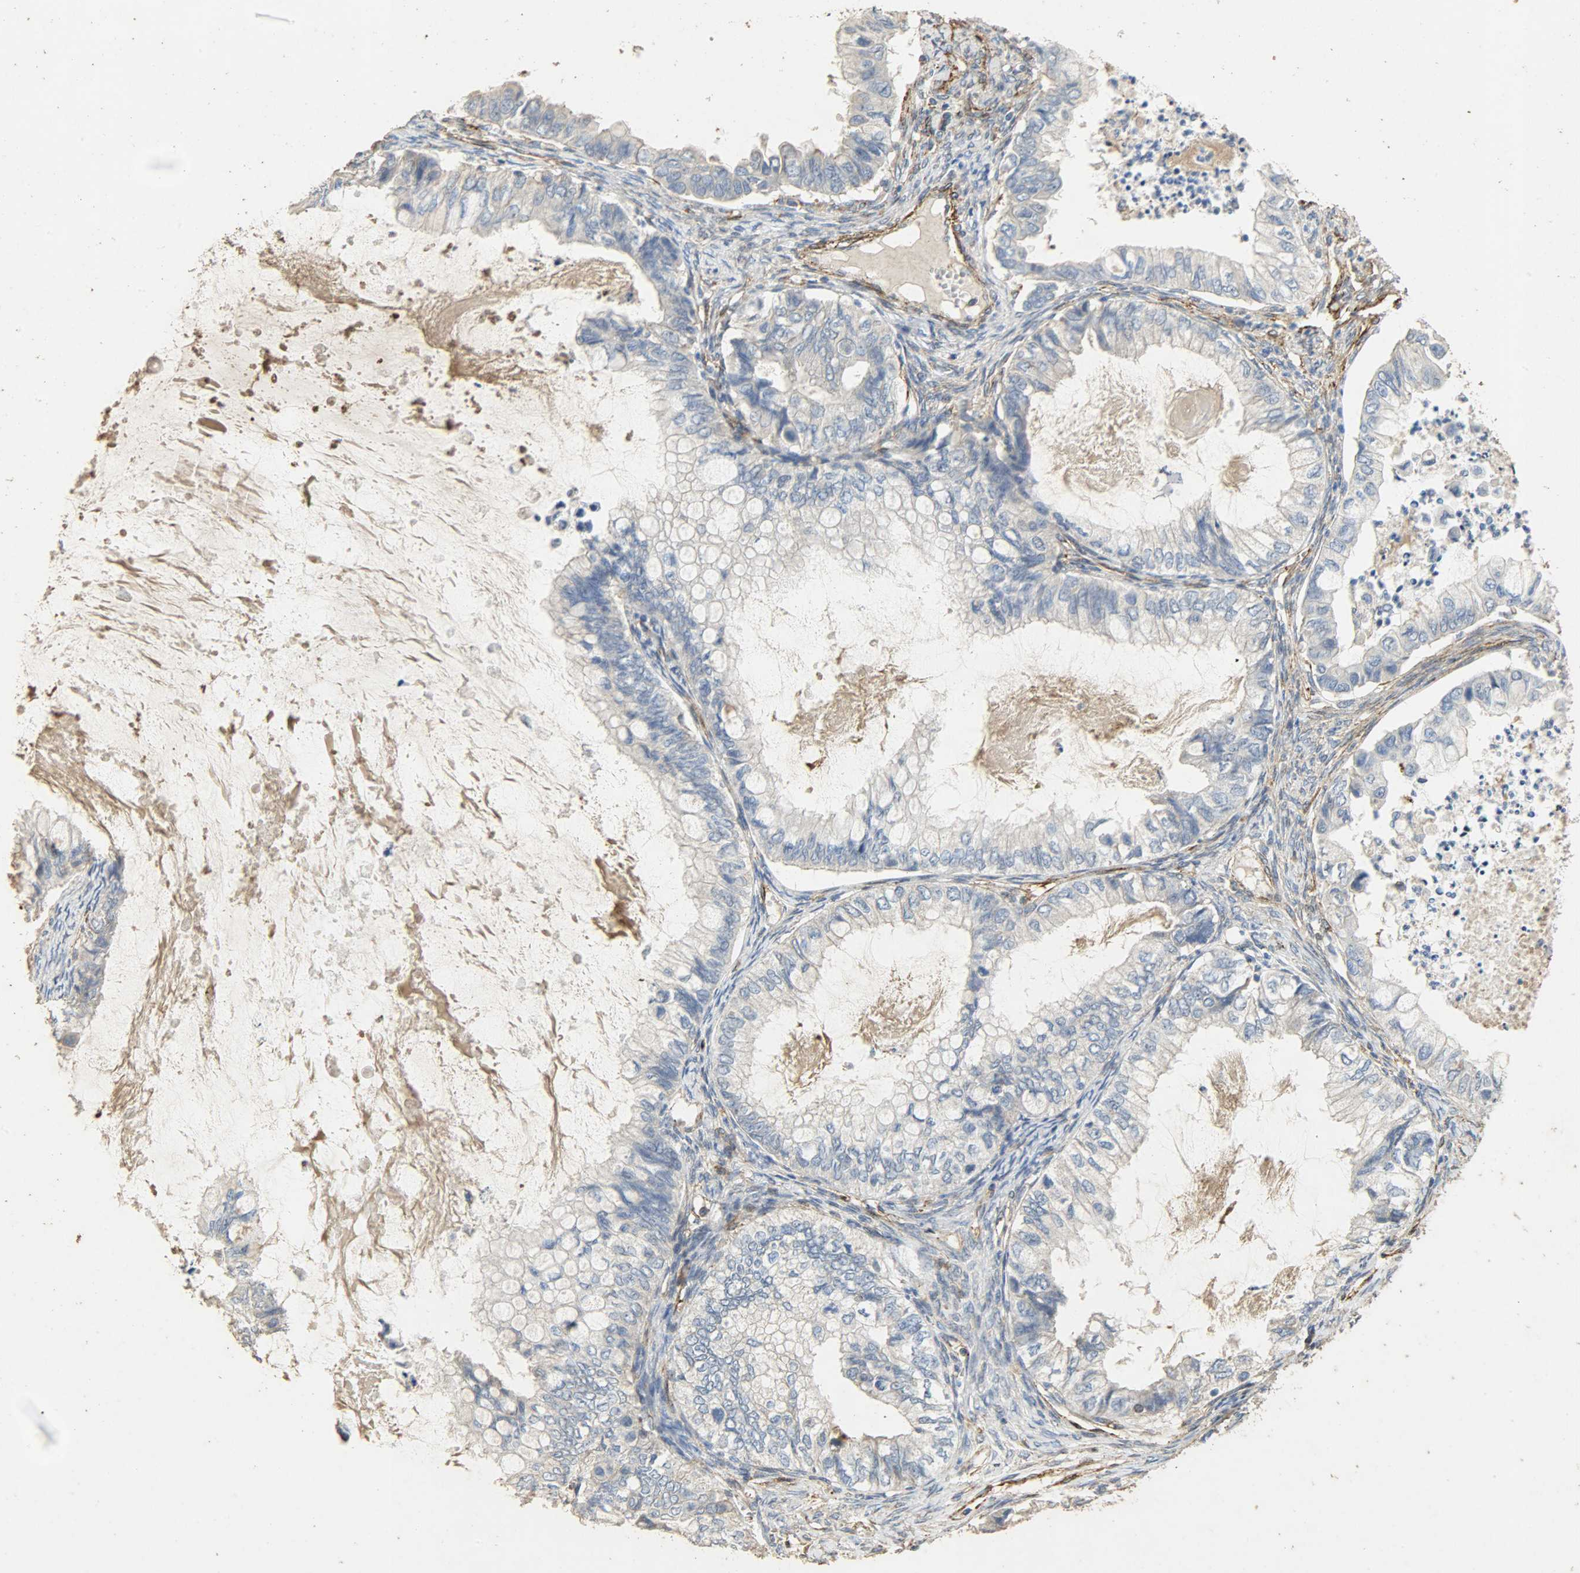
{"staining": {"intensity": "negative", "quantity": "none", "location": "none"}, "tissue": "ovarian cancer", "cell_type": "Tumor cells", "image_type": "cancer", "snomed": [{"axis": "morphology", "description": "Cystadenocarcinoma, mucinous, NOS"}, {"axis": "topography", "description": "Ovary"}], "caption": "IHC micrograph of neoplastic tissue: human mucinous cystadenocarcinoma (ovarian) stained with DAB (3,3'-diaminobenzidine) displays no significant protein staining in tumor cells.", "gene": "TPM4", "patient": {"sex": "female", "age": 80}}